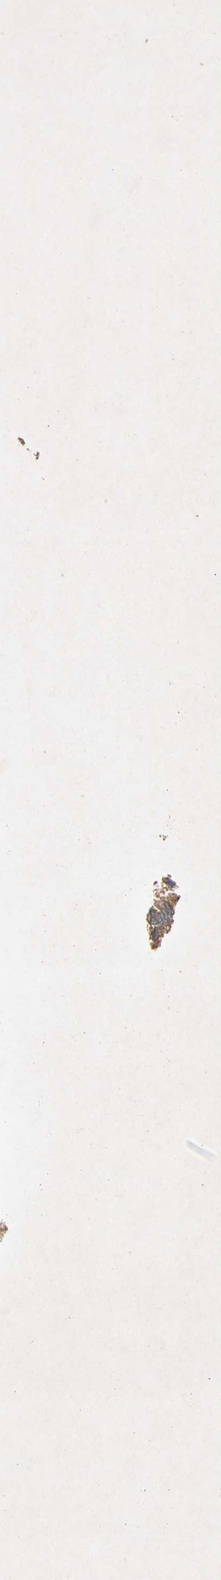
{"staining": {"intensity": "moderate", "quantity": ">75%", "location": "cytoplasmic/membranous"}, "tissue": "endometrial cancer", "cell_type": "Tumor cells", "image_type": "cancer", "snomed": [{"axis": "morphology", "description": "Adenocarcinoma, NOS"}, {"axis": "topography", "description": "Endometrium"}], "caption": "IHC (DAB (3,3'-diaminobenzidine)) staining of endometrial adenocarcinoma demonstrates moderate cytoplasmic/membranous protein positivity in approximately >75% of tumor cells. (Stains: DAB in brown, nuclei in blue, Microscopy: brightfield microscopy at high magnification).", "gene": "PRDX4", "patient": {"sex": "female", "age": 85}}